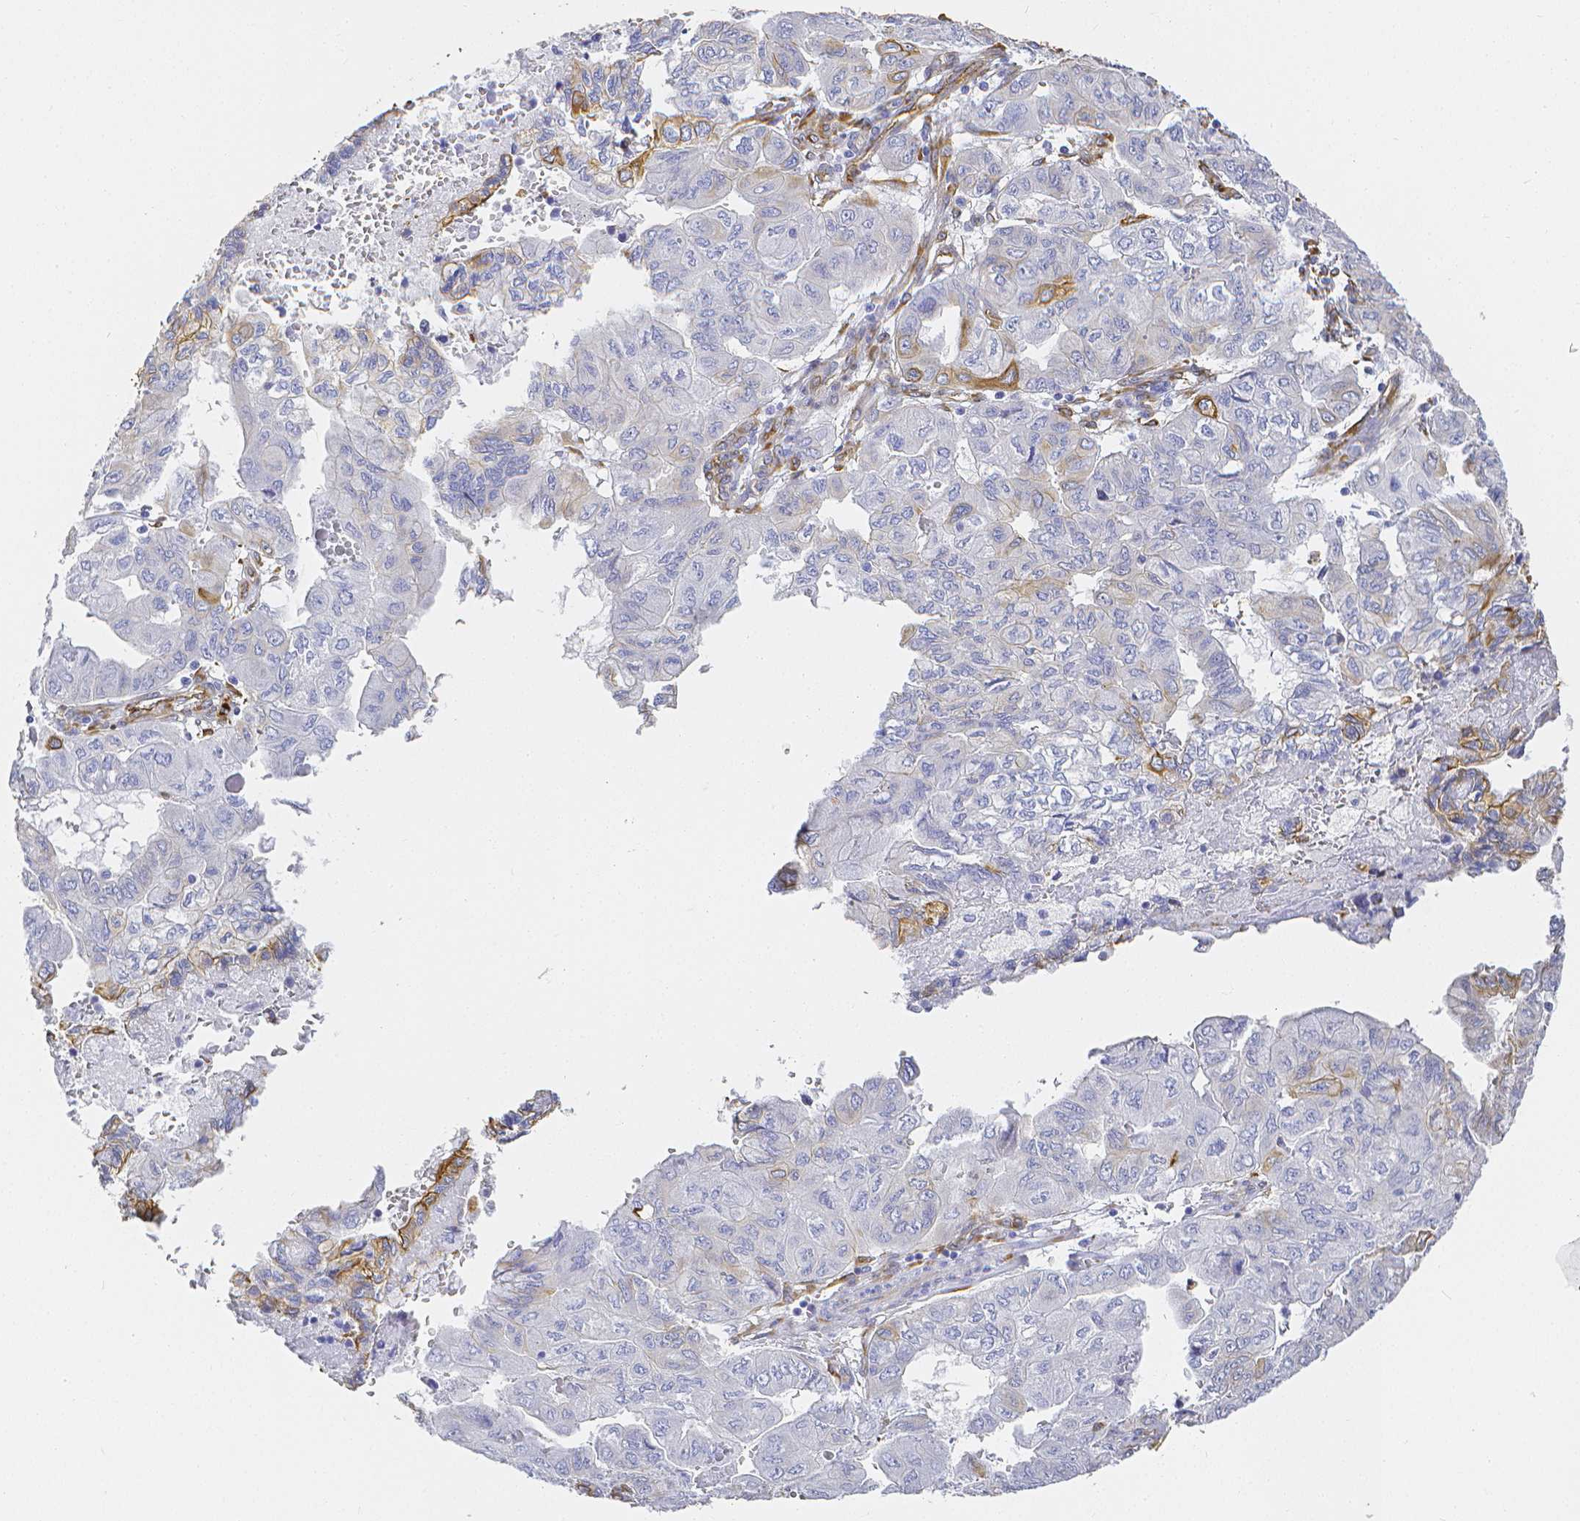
{"staining": {"intensity": "weak", "quantity": "<25%", "location": "cytoplasmic/membranous"}, "tissue": "pancreatic cancer", "cell_type": "Tumor cells", "image_type": "cancer", "snomed": [{"axis": "morphology", "description": "Adenocarcinoma, NOS"}, {"axis": "topography", "description": "Pancreas"}], "caption": "Image shows no protein expression in tumor cells of adenocarcinoma (pancreatic) tissue.", "gene": "SMURF1", "patient": {"sex": "male", "age": 51}}